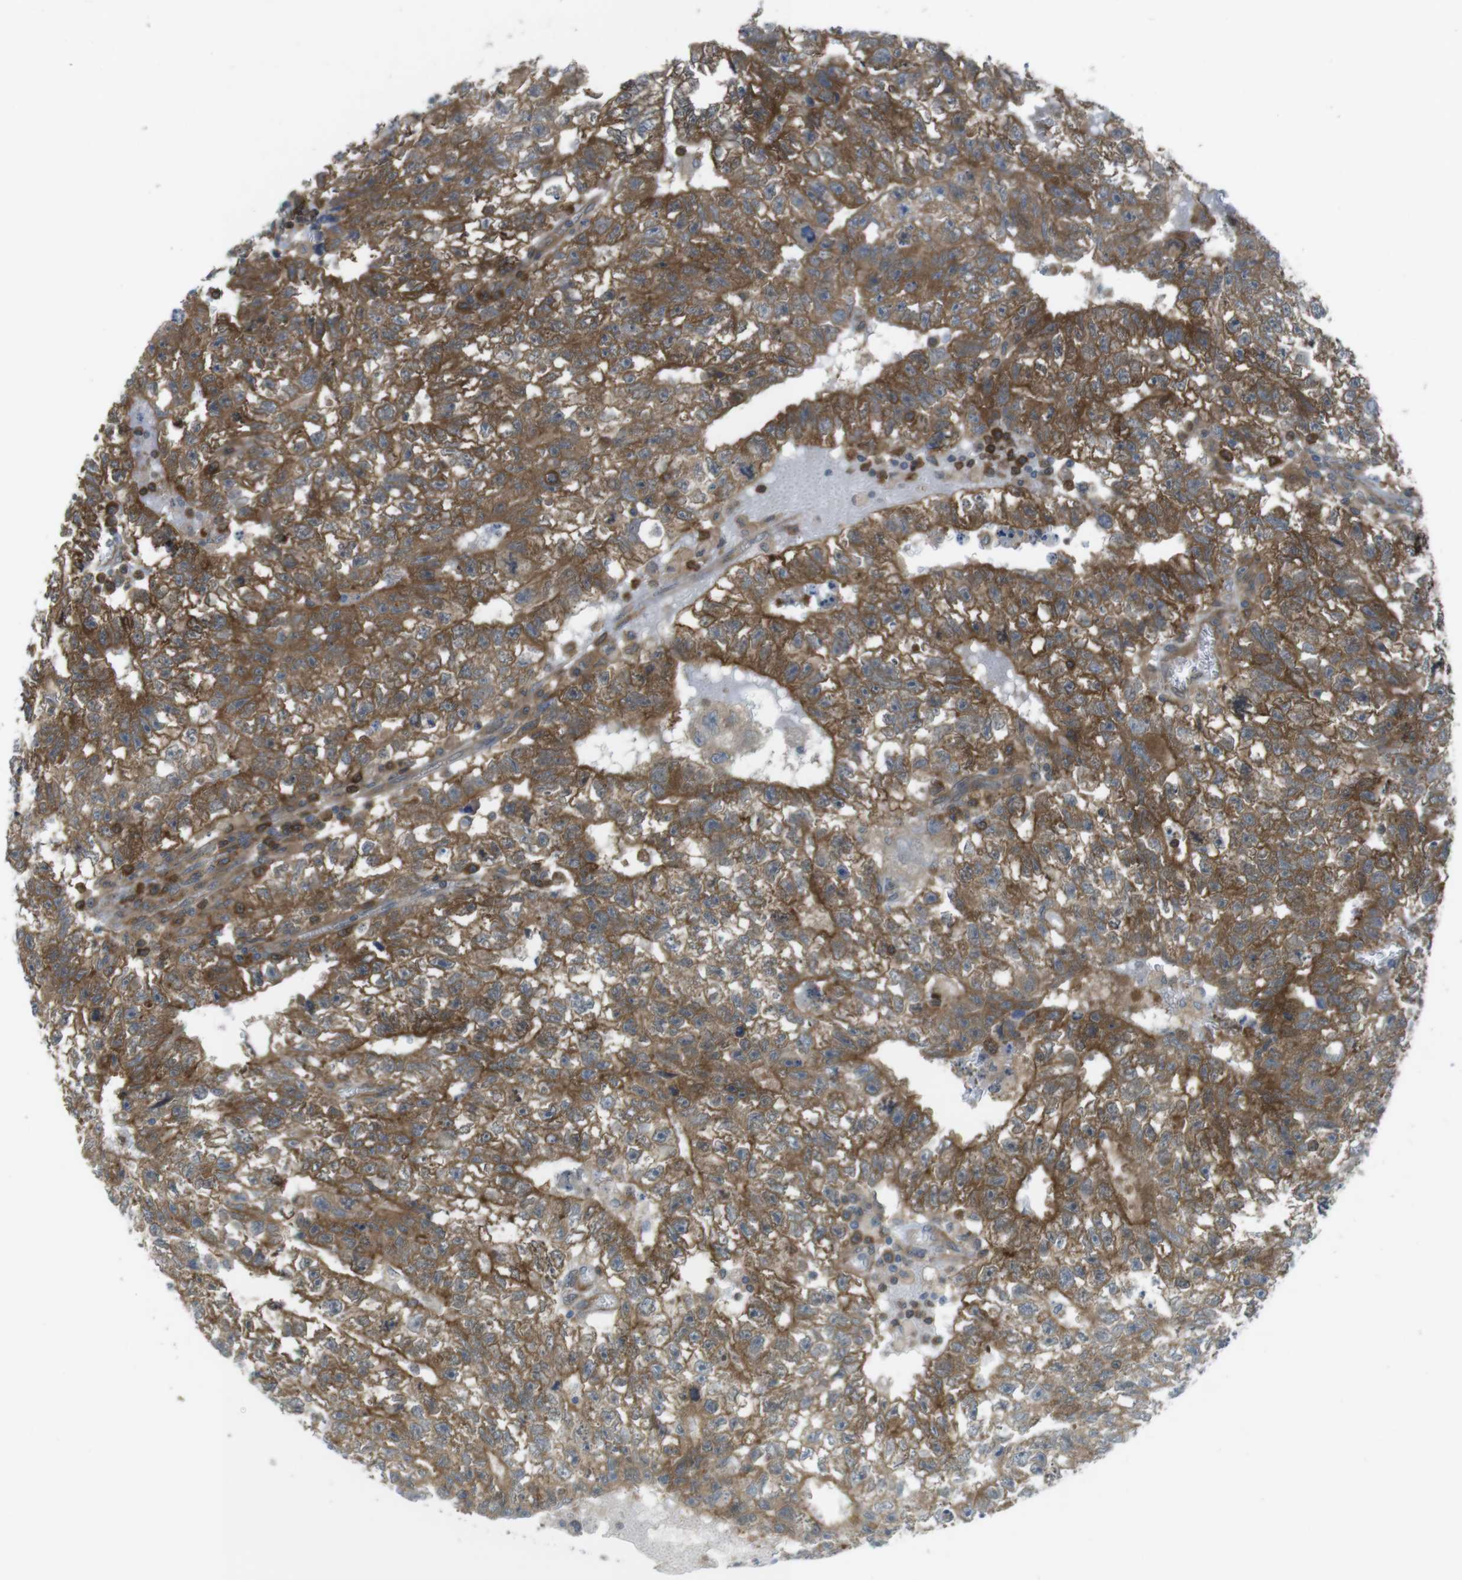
{"staining": {"intensity": "moderate", "quantity": ">75%", "location": "cytoplasmic/membranous"}, "tissue": "testis cancer", "cell_type": "Tumor cells", "image_type": "cancer", "snomed": [{"axis": "morphology", "description": "Seminoma, NOS"}, {"axis": "morphology", "description": "Carcinoma, Embryonal, NOS"}, {"axis": "topography", "description": "Testis"}], "caption": "The immunohistochemical stain shows moderate cytoplasmic/membranous expression in tumor cells of testis cancer tissue.", "gene": "MTHFD1", "patient": {"sex": "male", "age": 38}}